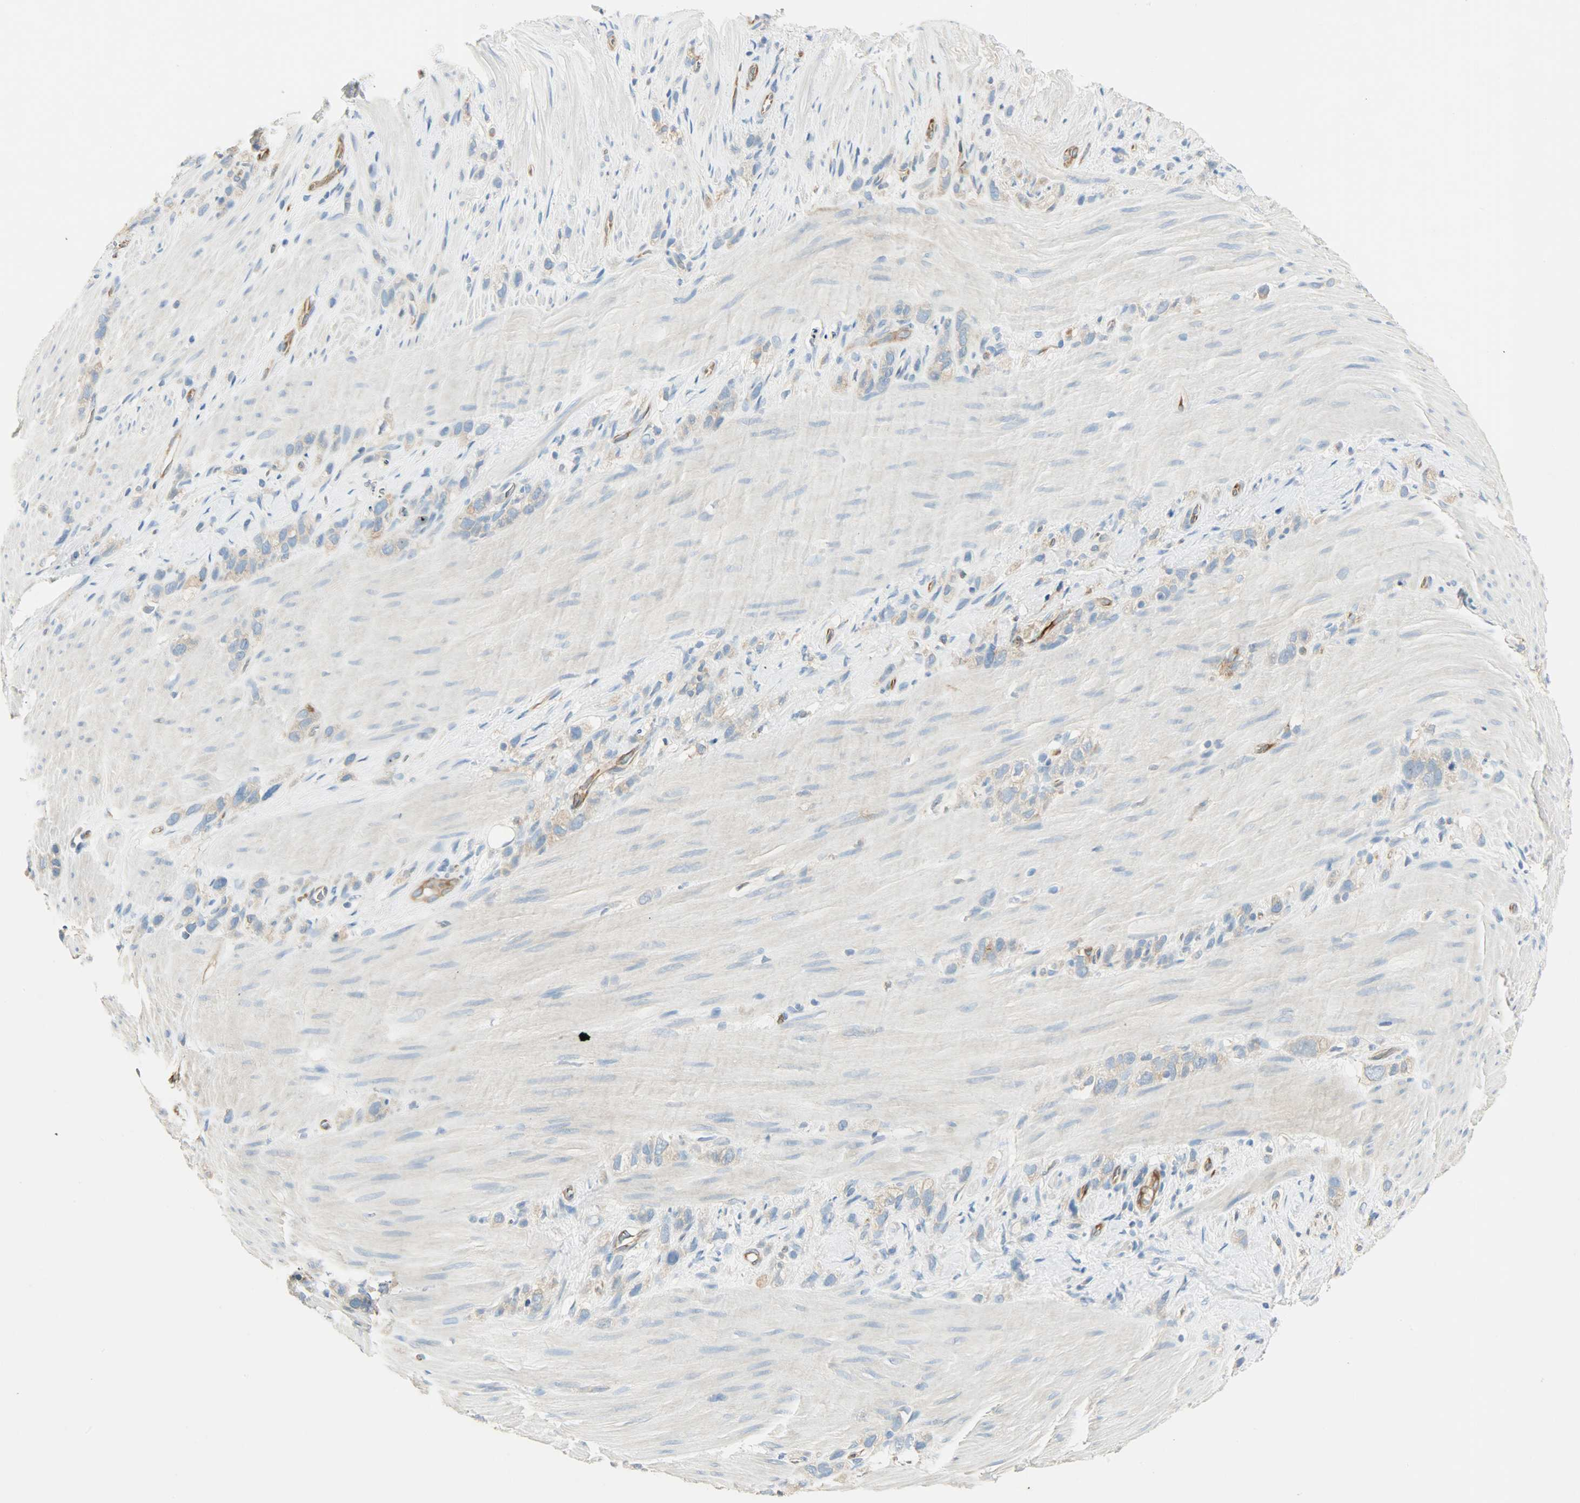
{"staining": {"intensity": "moderate", "quantity": ">75%", "location": "cytoplasmic/membranous"}, "tissue": "stomach cancer", "cell_type": "Tumor cells", "image_type": "cancer", "snomed": [{"axis": "morphology", "description": "Normal tissue, NOS"}, {"axis": "morphology", "description": "Adenocarcinoma, NOS"}, {"axis": "morphology", "description": "Adenocarcinoma, High grade"}, {"axis": "topography", "description": "Stomach, upper"}, {"axis": "topography", "description": "Stomach"}], "caption": "A histopathology image of human stomach cancer stained for a protein demonstrates moderate cytoplasmic/membranous brown staining in tumor cells. (DAB (3,3'-diaminobenzidine) = brown stain, brightfield microscopy at high magnification).", "gene": "WARS1", "patient": {"sex": "female", "age": 65}}